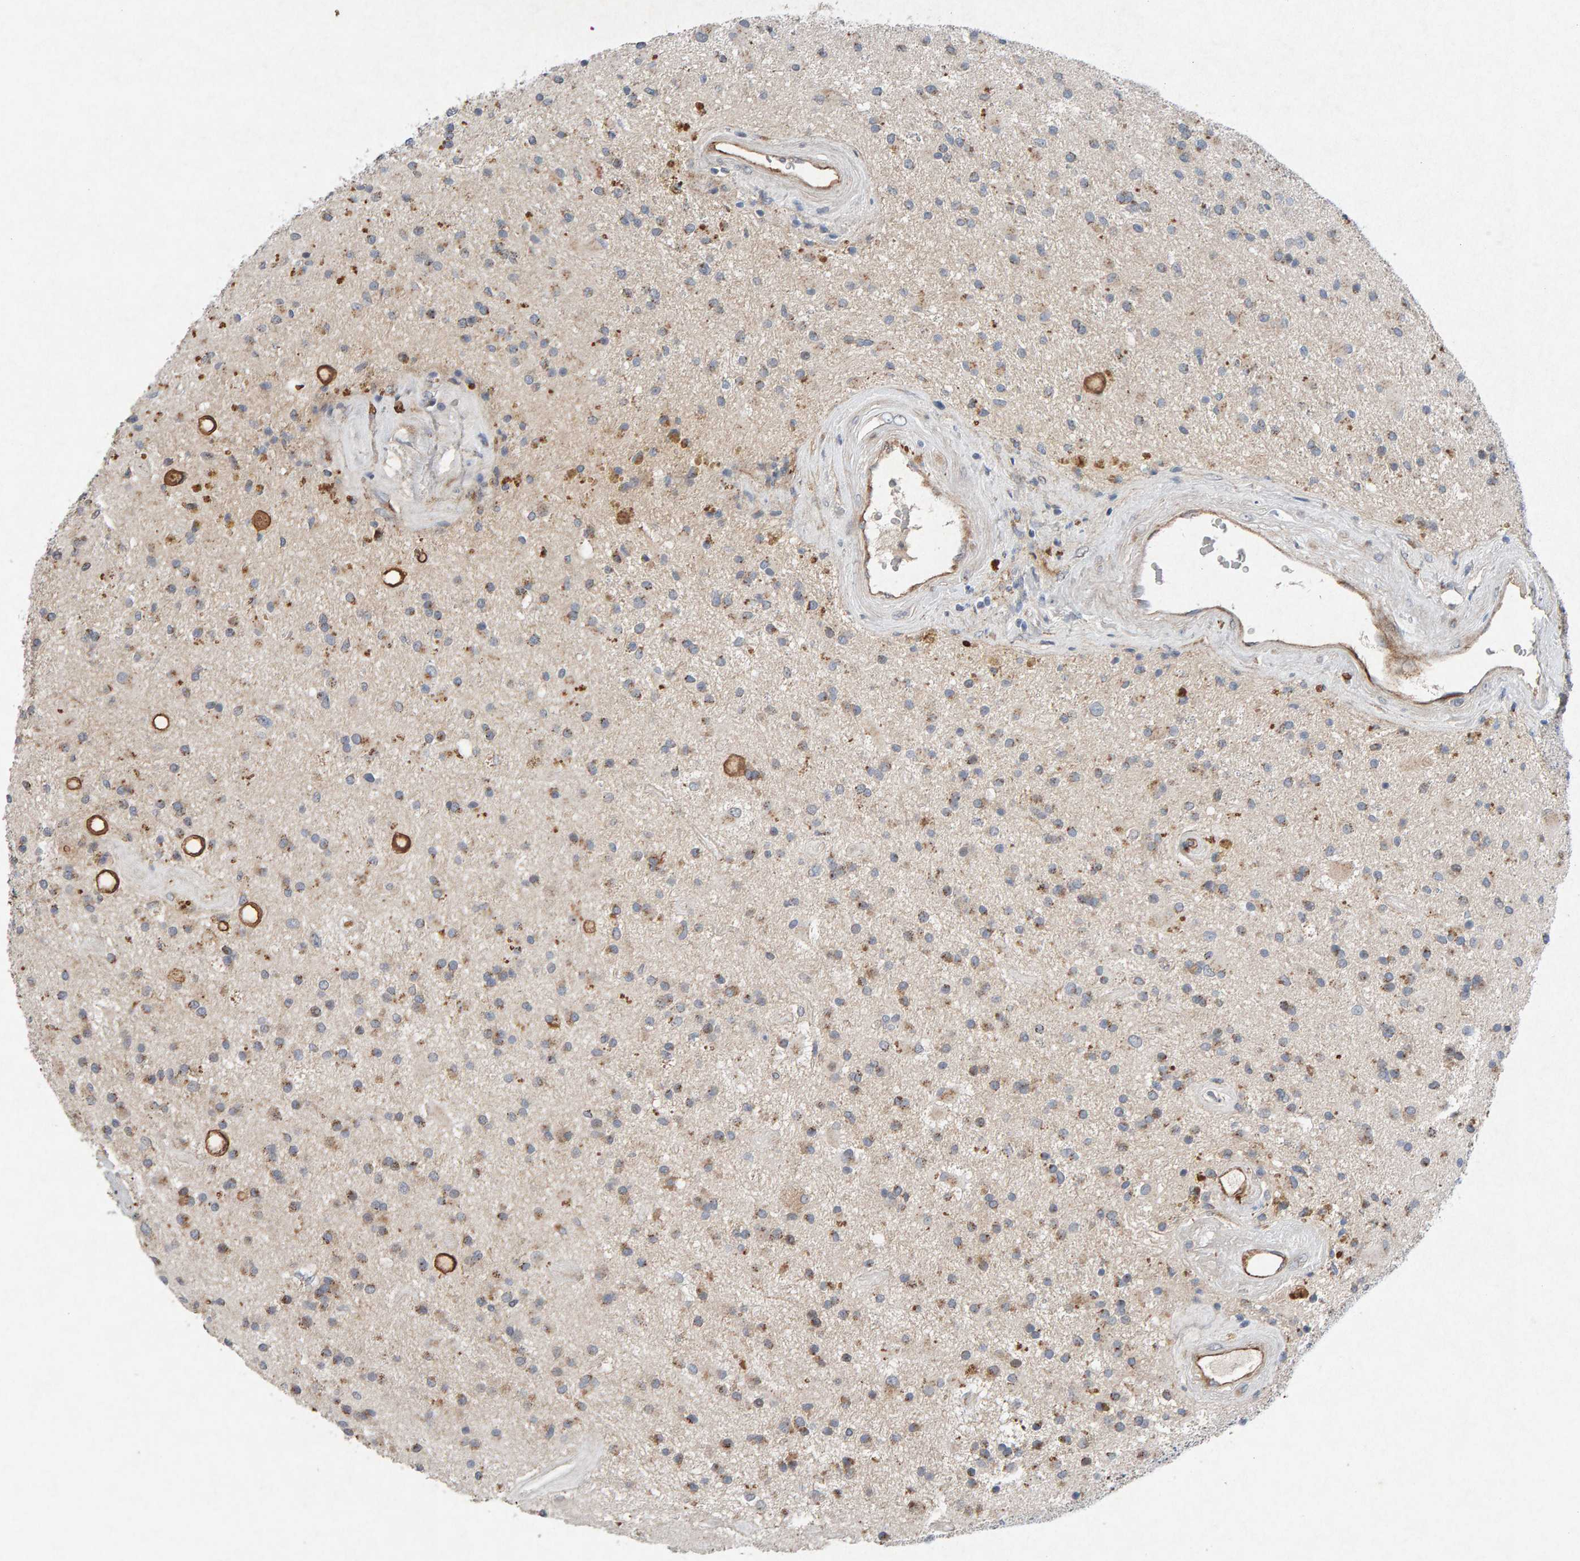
{"staining": {"intensity": "weak", "quantity": "25%-75%", "location": "cytoplasmic/membranous"}, "tissue": "glioma", "cell_type": "Tumor cells", "image_type": "cancer", "snomed": [{"axis": "morphology", "description": "Glioma, malignant, Low grade"}, {"axis": "topography", "description": "Brain"}], "caption": "Glioma was stained to show a protein in brown. There is low levels of weak cytoplasmic/membranous staining in approximately 25%-75% of tumor cells.", "gene": "PTPRM", "patient": {"sex": "male", "age": 58}}